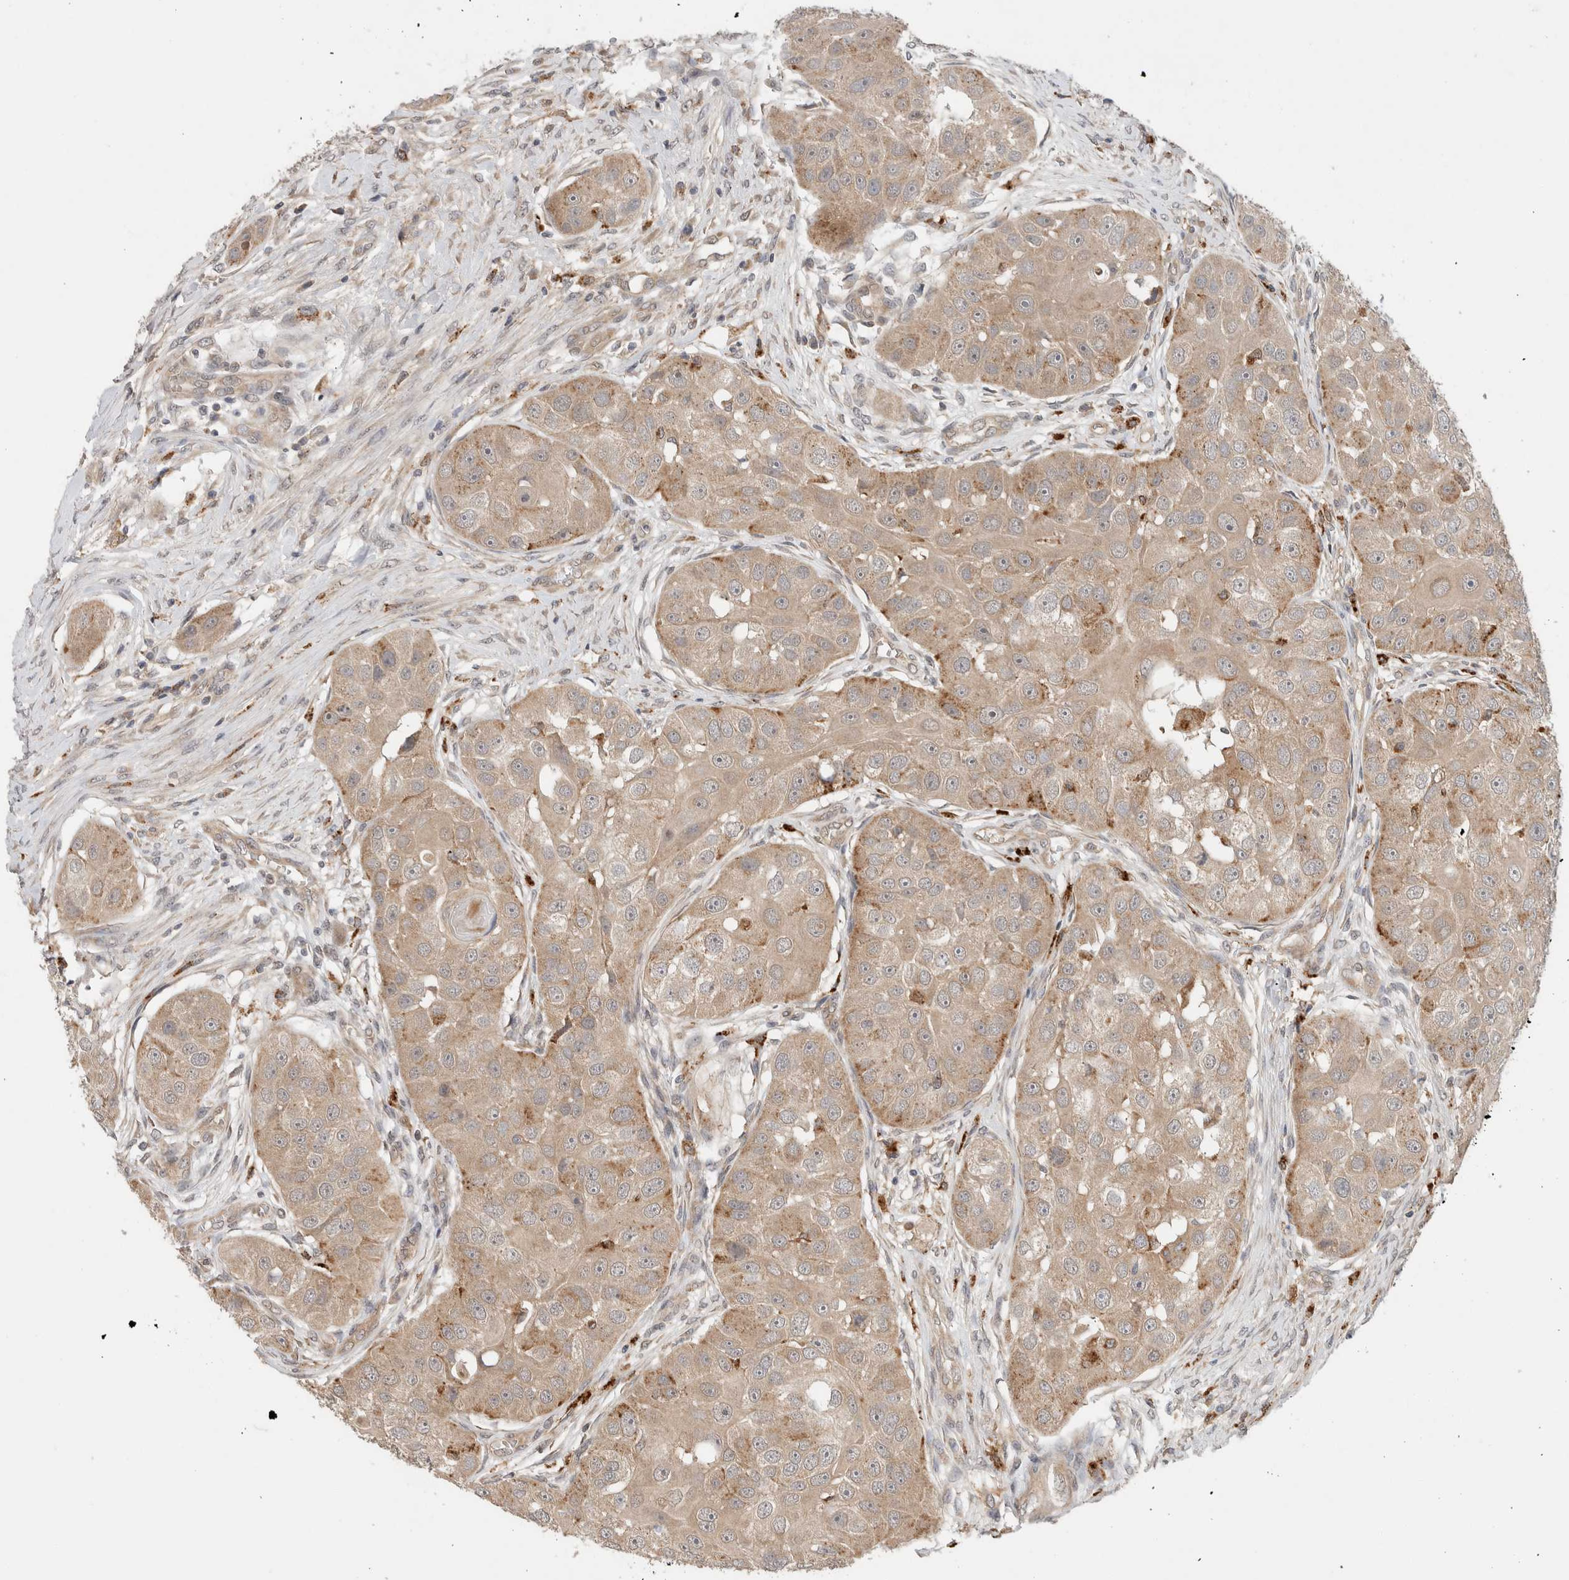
{"staining": {"intensity": "weak", "quantity": ">75%", "location": "cytoplasmic/membranous"}, "tissue": "head and neck cancer", "cell_type": "Tumor cells", "image_type": "cancer", "snomed": [{"axis": "morphology", "description": "Normal tissue, NOS"}, {"axis": "morphology", "description": "Squamous cell carcinoma, NOS"}, {"axis": "topography", "description": "Skeletal muscle"}, {"axis": "topography", "description": "Head-Neck"}], "caption": "Head and neck cancer (squamous cell carcinoma) stained with immunohistochemistry shows weak cytoplasmic/membranous positivity in about >75% of tumor cells. (DAB (3,3'-diaminobenzidine) IHC with brightfield microscopy, high magnification).", "gene": "SGK1", "patient": {"sex": "male", "age": 51}}